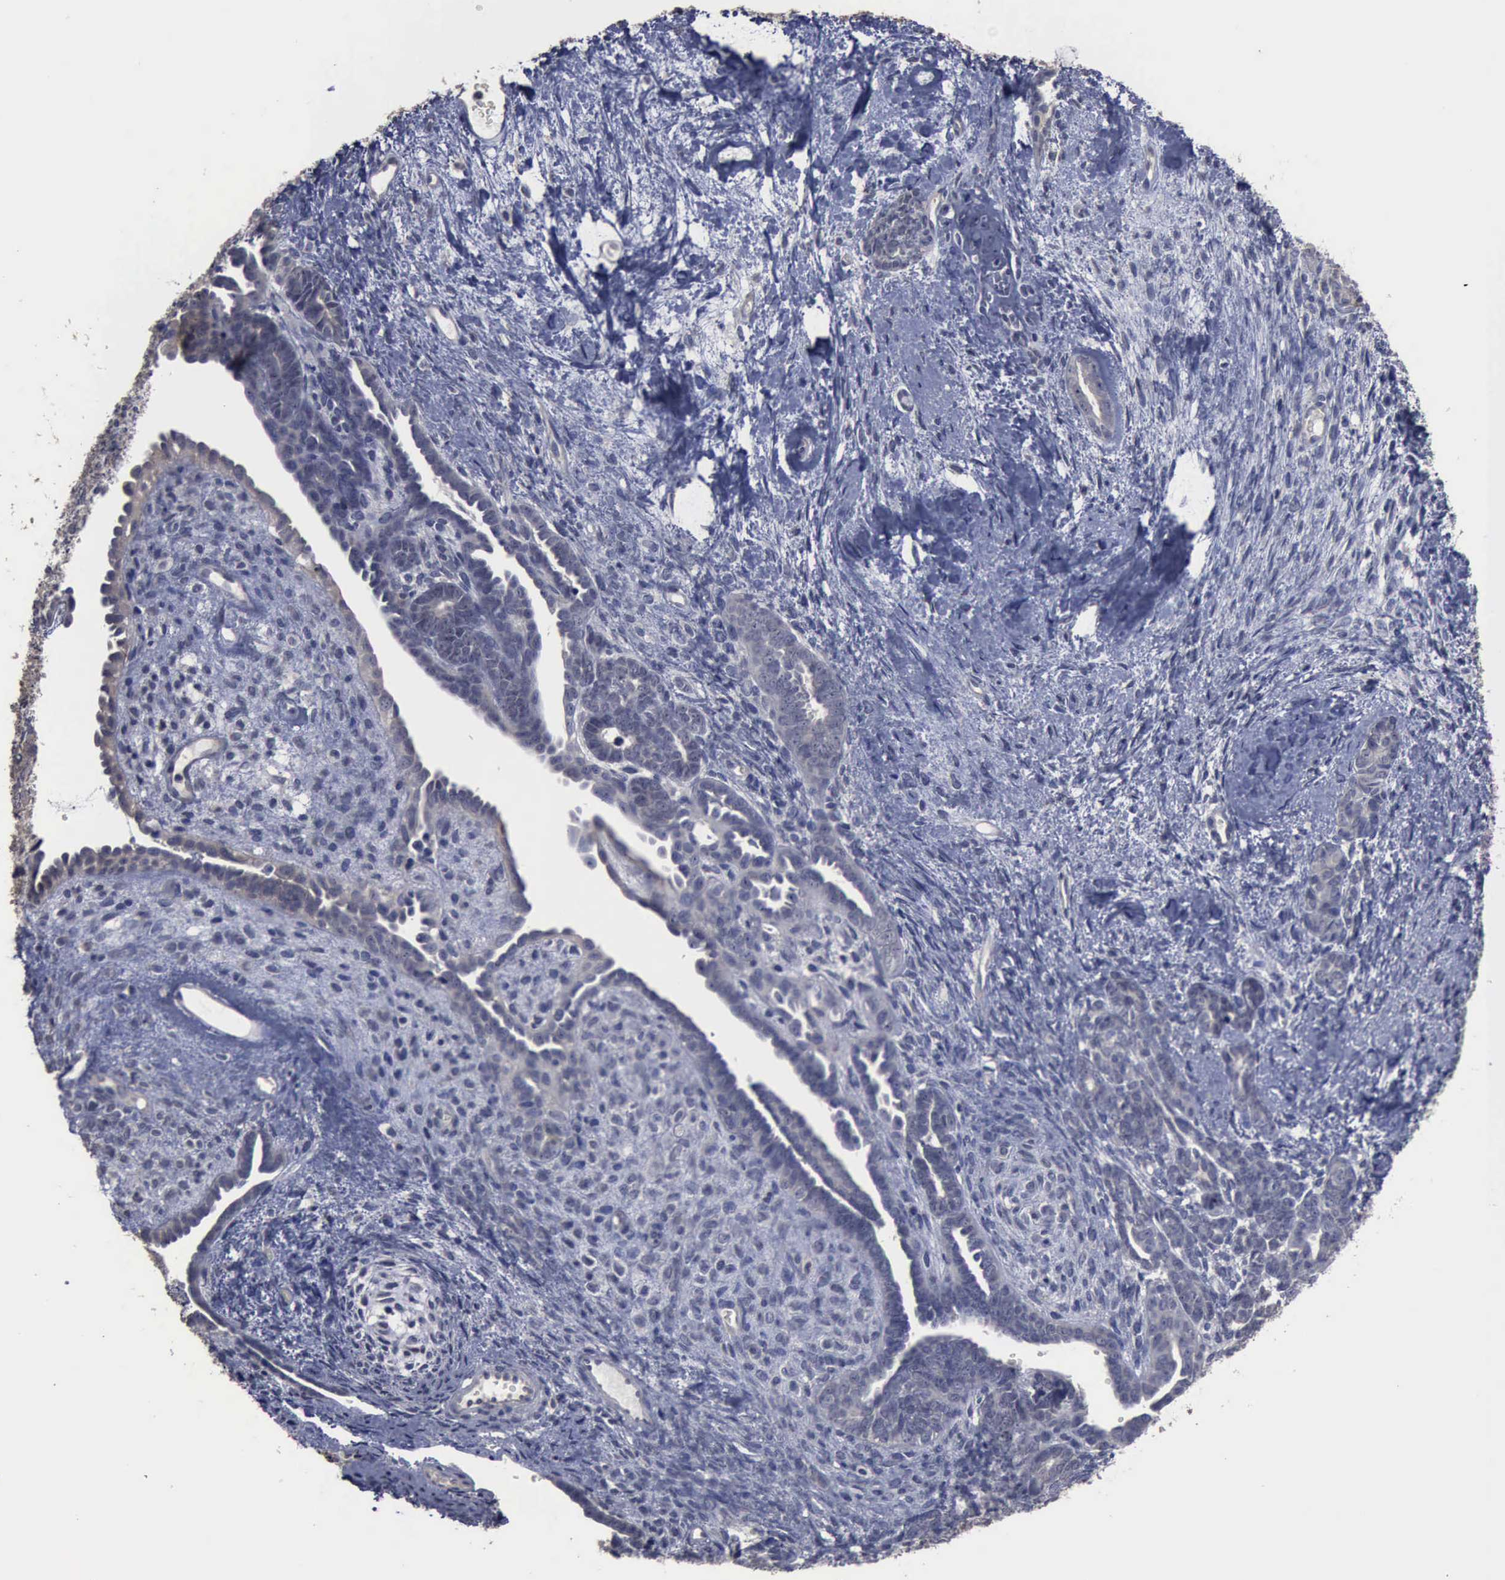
{"staining": {"intensity": "negative", "quantity": "none", "location": "none"}, "tissue": "endometrial cancer", "cell_type": "Tumor cells", "image_type": "cancer", "snomed": [{"axis": "morphology", "description": "Neoplasm, malignant, NOS"}, {"axis": "topography", "description": "Endometrium"}], "caption": "Immunohistochemical staining of endometrial malignant neoplasm demonstrates no significant expression in tumor cells.", "gene": "CRKL", "patient": {"sex": "female", "age": 74}}